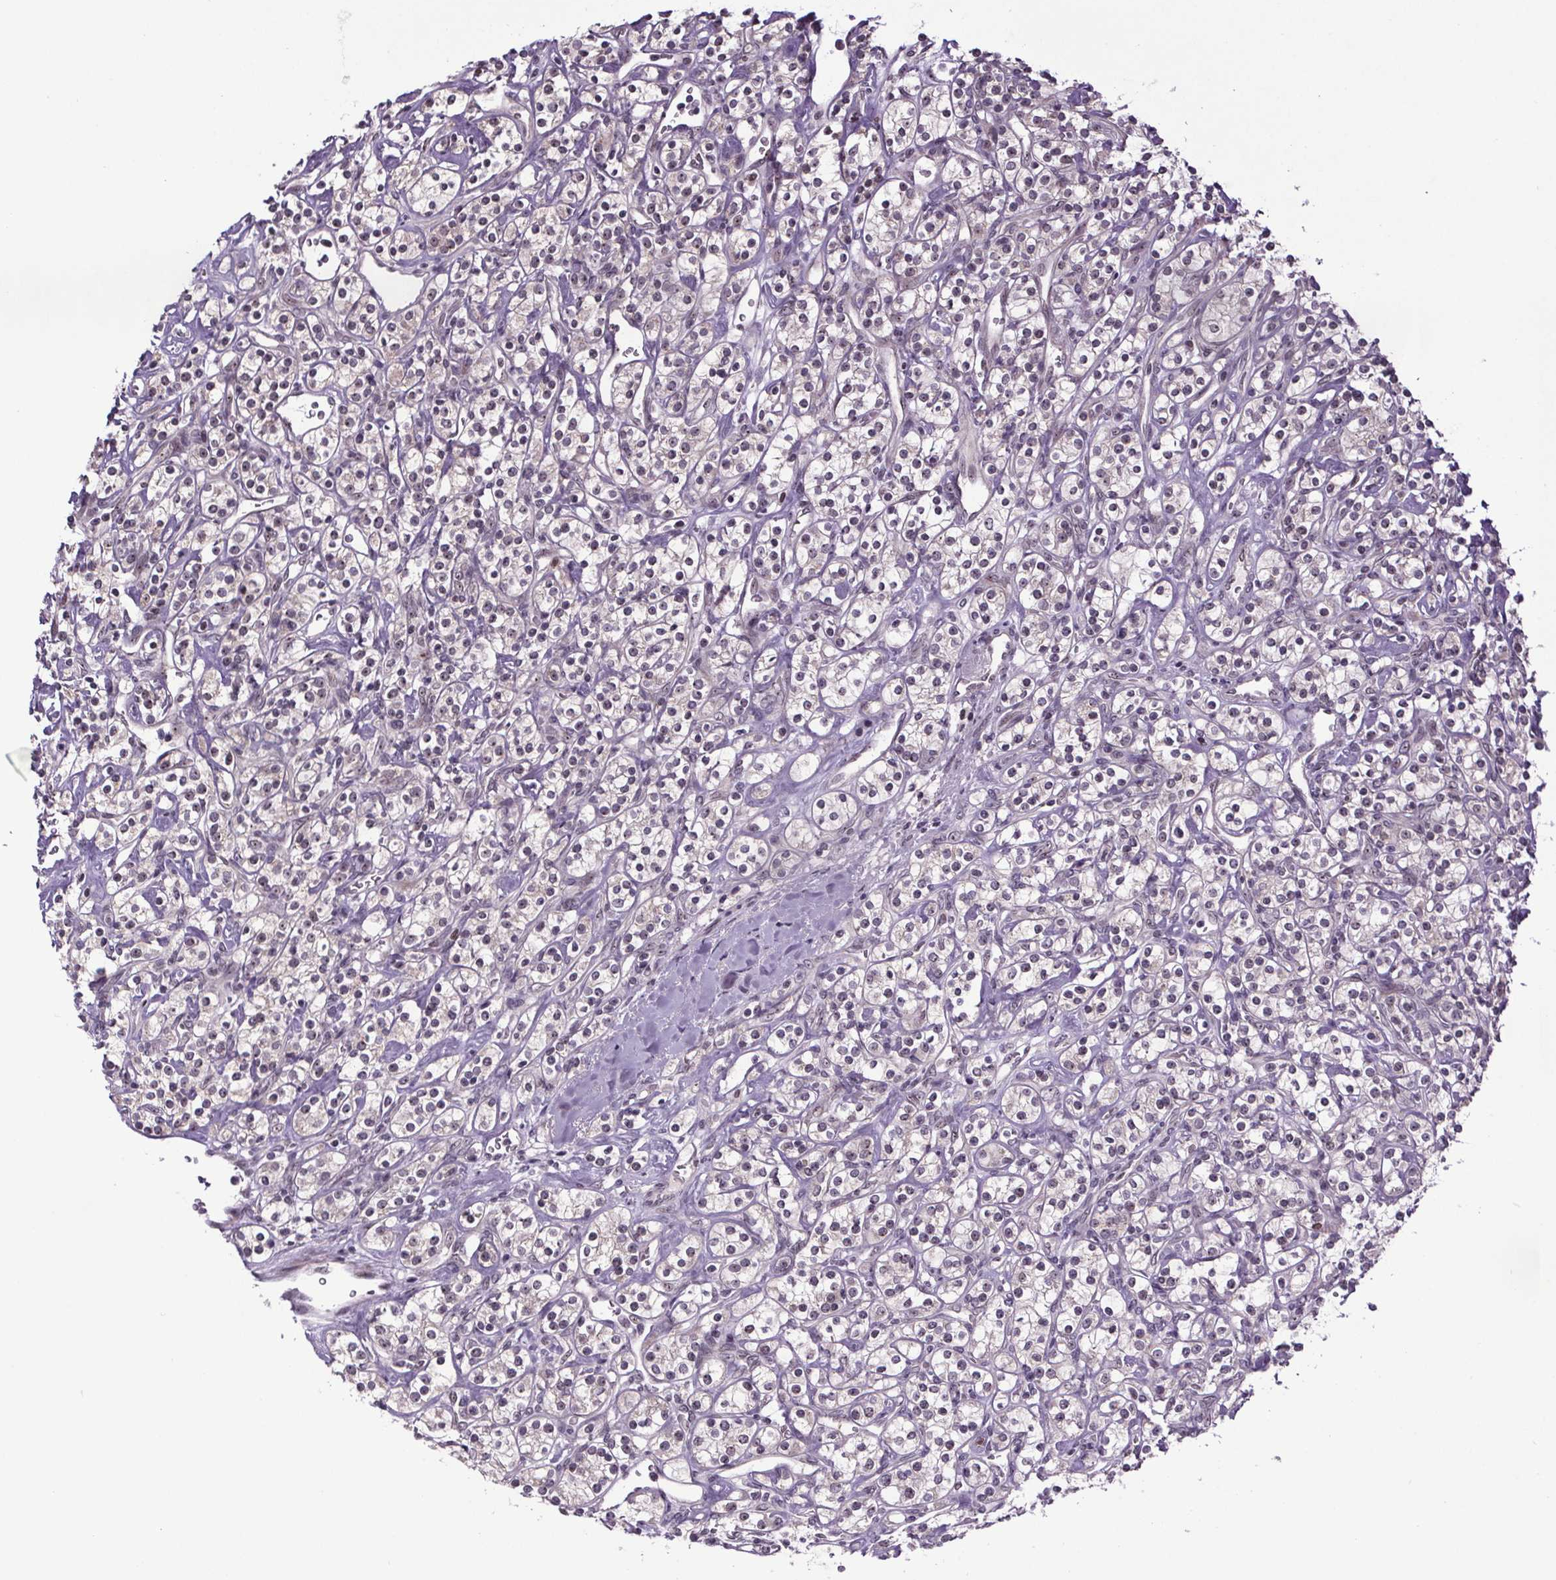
{"staining": {"intensity": "negative", "quantity": "none", "location": "none"}, "tissue": "renal cancer", "cell_type": "Tumor cells", "image_type": "cancer", "snomed": [{"axis": "morphology", "description": "Adenocarcinoma, NOS"}, {"axis": "topography", "description": "Kidney"}], "caption": "The IHC image has no significant positivity in tumor cells of renal cancer (adenocarcinoma) tissue.", "gene": "ATMIN", "patient": {"sex": "male", "age": 77}}